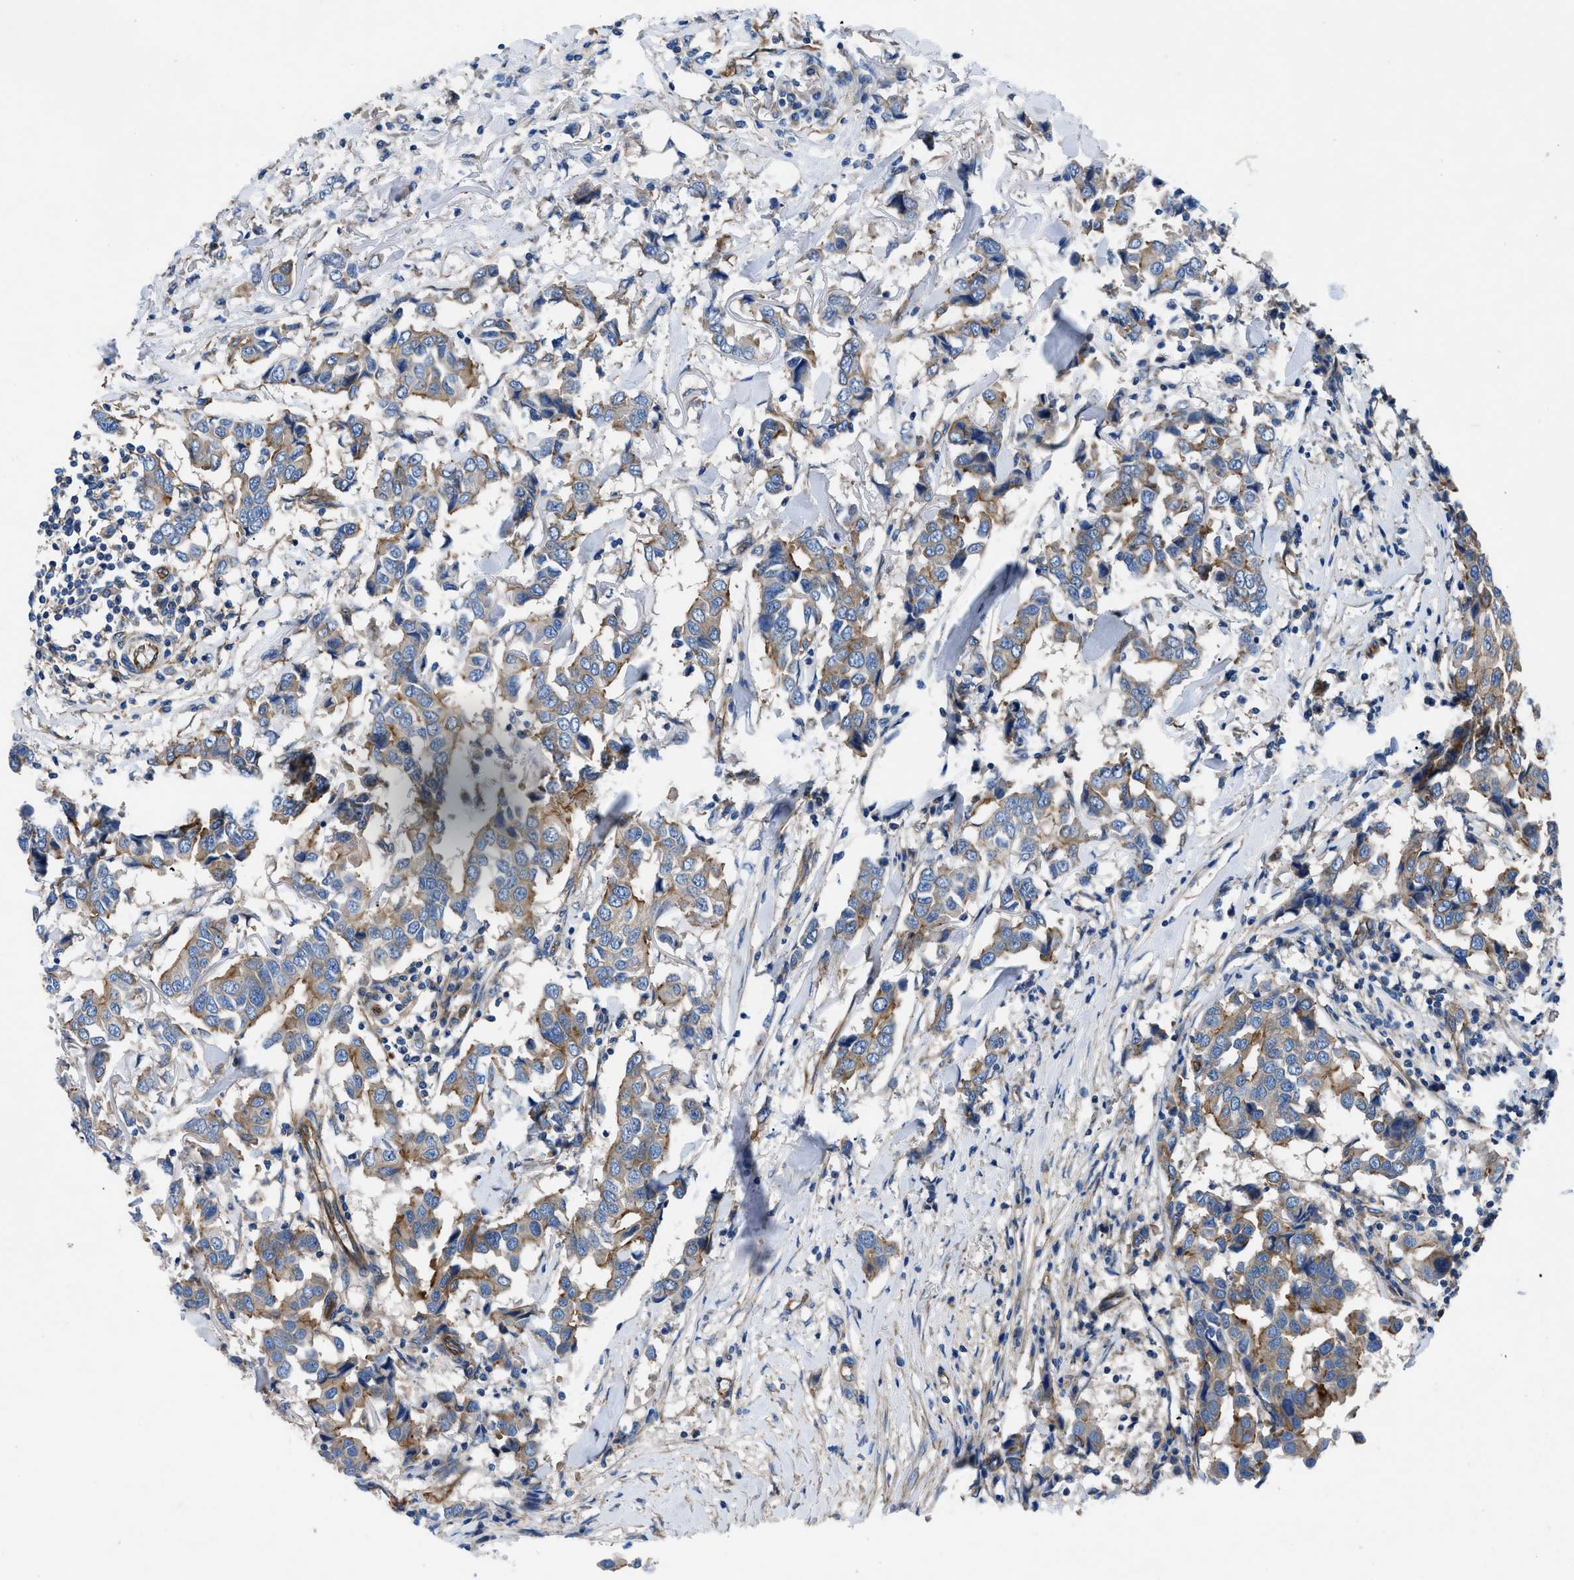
{"staining": {"intensity": "moderate", "quantity": ">75%", "location": "cytoplasmic/membranous"}, "tissue": "breast cancer", "cell_type": "Tumor cells", "image_type": "cancer", "snomed": [{"axis": "morphology", "description": "Duct carcinoma"}, {"axis": "topography", "description": "Breast"}], "caption": "Moderate cytoplasmic/membranous protein positivity is seen in approximately >75% of tumor cells in breast cancer (invasive ductal carcinoma).", "gene": "TRIP4", "patient": {"sex": "female", "age": 80}}